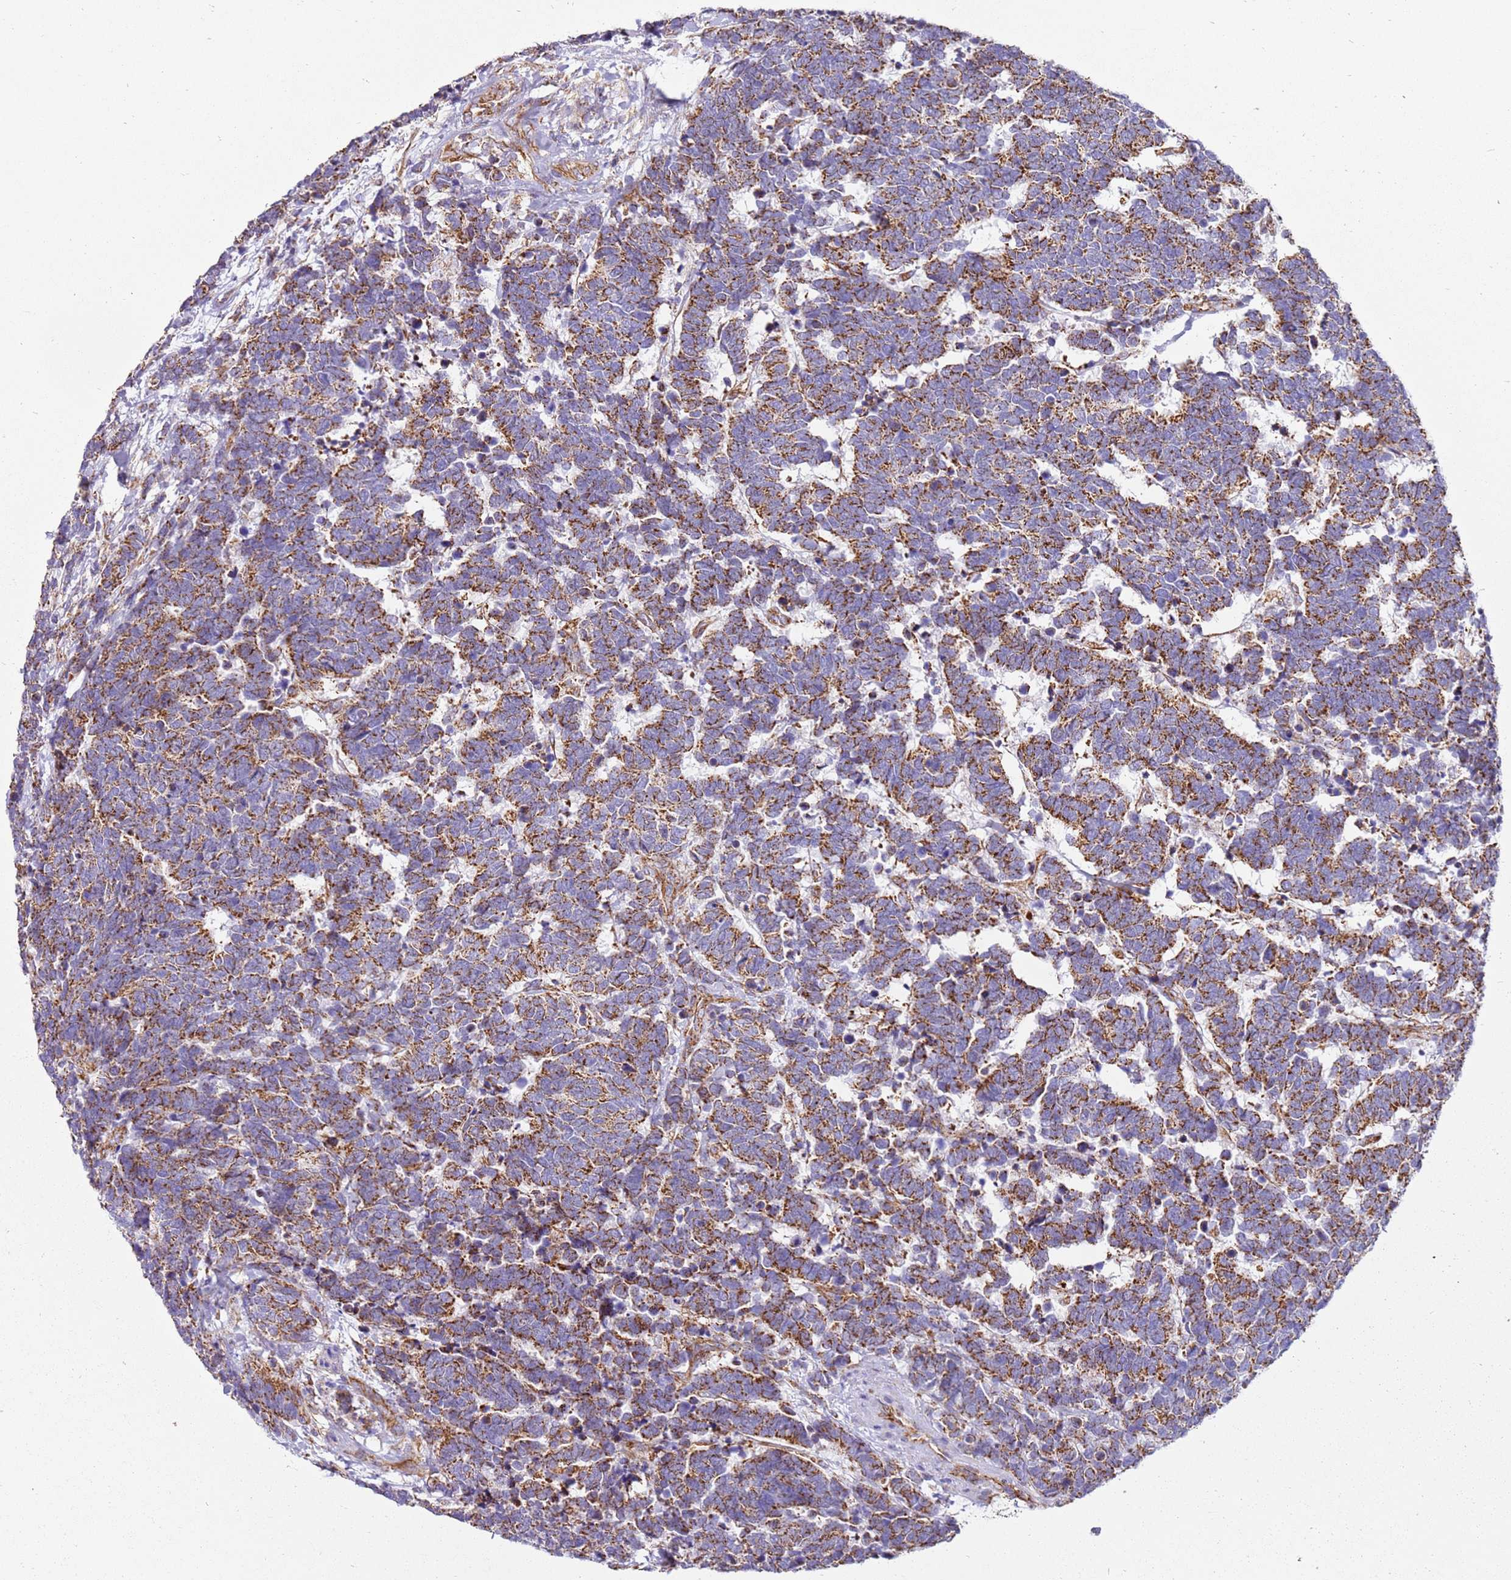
{"staining": {"intensity": "moderate", "quantity": ">75%", "location": "cytoplasmic/membranous"}, "tissue": "carcinoid", "cell_type": "Tumor cells", "image_type": "cancer", "snomed": [{"axis": "morphology", "description": "Carcinoma, NOS"}, {"axis": "morphology", "description": "Carcinoid, malignant, NOS"}, {"axis": "topography", "description": "Urinary bladder"}], "caption": "Carcinoid stained with a brown dye displays moderate cytoplasmic/membranous positive expression in about >75% of tumor cells.", "gene": "MRPL20", "patient": {"sex": "male", "age": 57}}